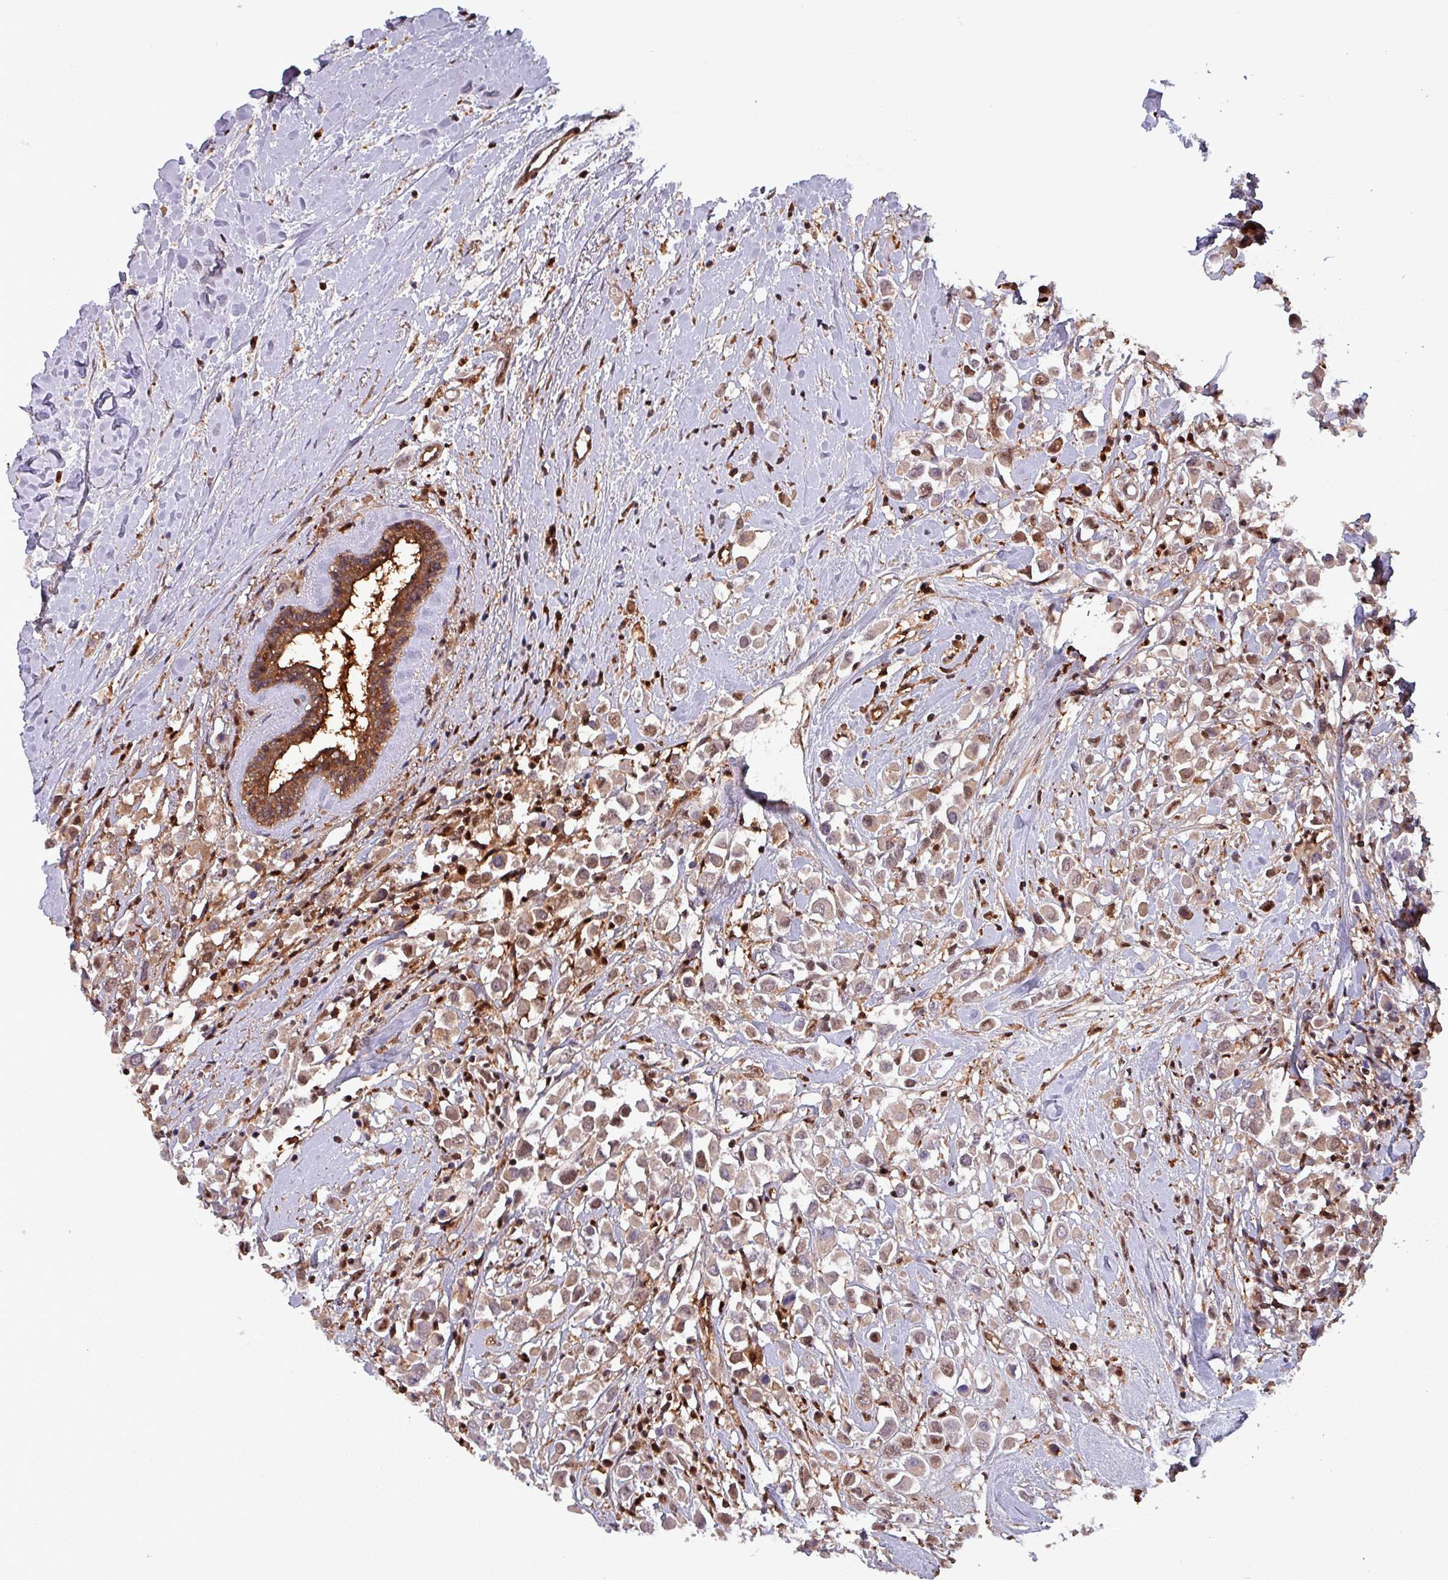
{"staining": {"intensity": "moderate", "quantity": ">75%", "location": "cytoplasmic/membranous,nuclear"}, "tissue": "breast cancer", "cell_type": "Tumor cells", "image_type": "cancer", "snomed": [{"axis": "morphology", "description": "Duct carcinoma"}, {"axis": "topography", "description": "Breast"}], "caption": "Human breast cancer stained with a brown dye reveals moderate cytoplasmic/membranous and nuclear positive staining in approximately >75% of tumor cells.", "gene": "PSMB8", "patient": {"sex": "female", "age": 87}}